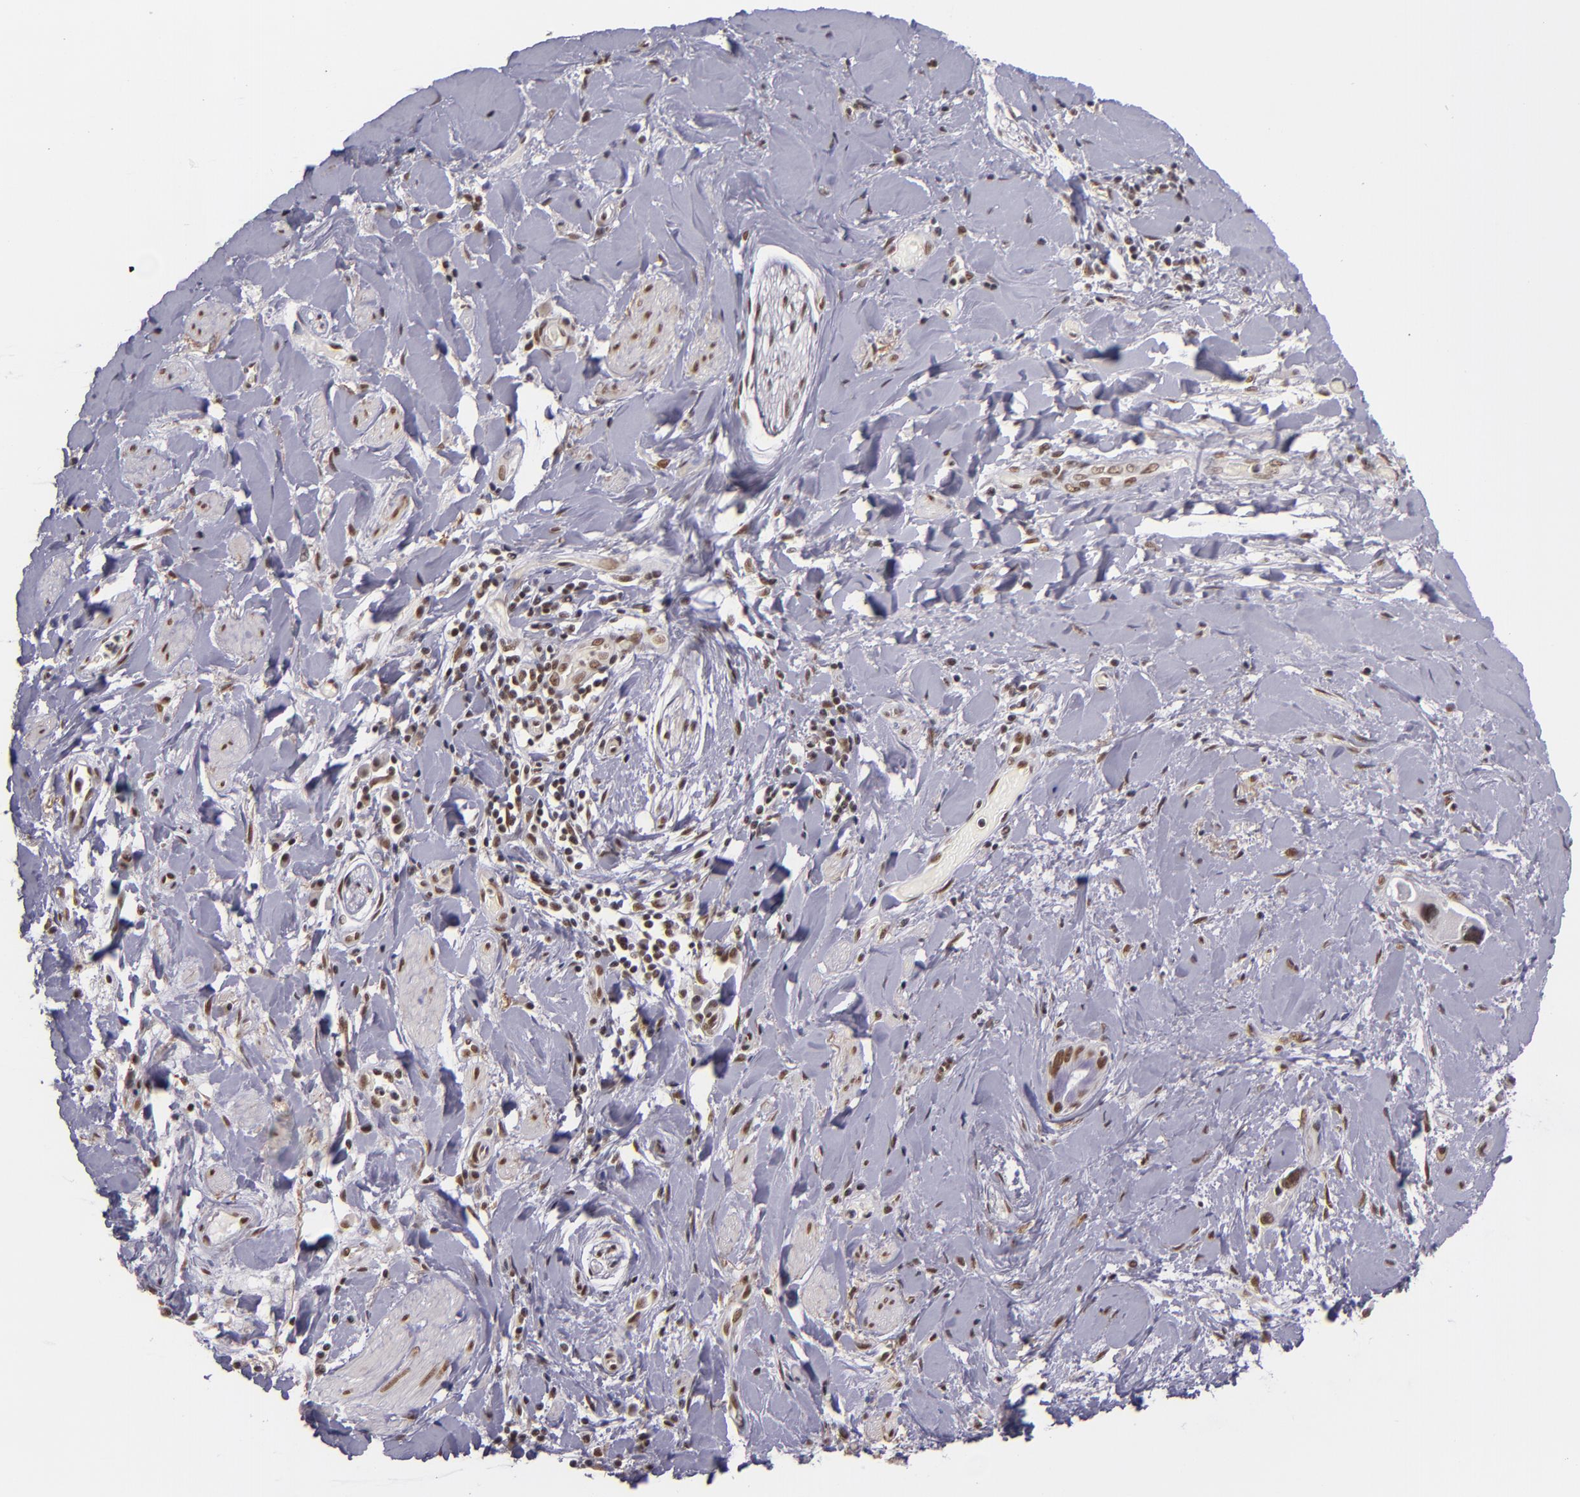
{"staining": {"intensity": "moderate", "quantity": ">75%", "location": "nuclear"}, "tissue": "liver cancer", "cell_type": "Tumor cells", "image_type": "cancer", "snomed": [{"axis": "morphology", "description": "Cholangiocarcinoma"}, {"axis": "topography", "description": "Liver"}], "caption": "Immunohistochemical staining of liver cancer reveals medium levels of moderate nuclear staining in approximately >75% of tumor cells. (DAB (3,3'-diaminobenzidine) IHC with brightfield microscopy, high magnification).", "gene": "ZNF148", "patient": {"sex": "female", "age": 65}}